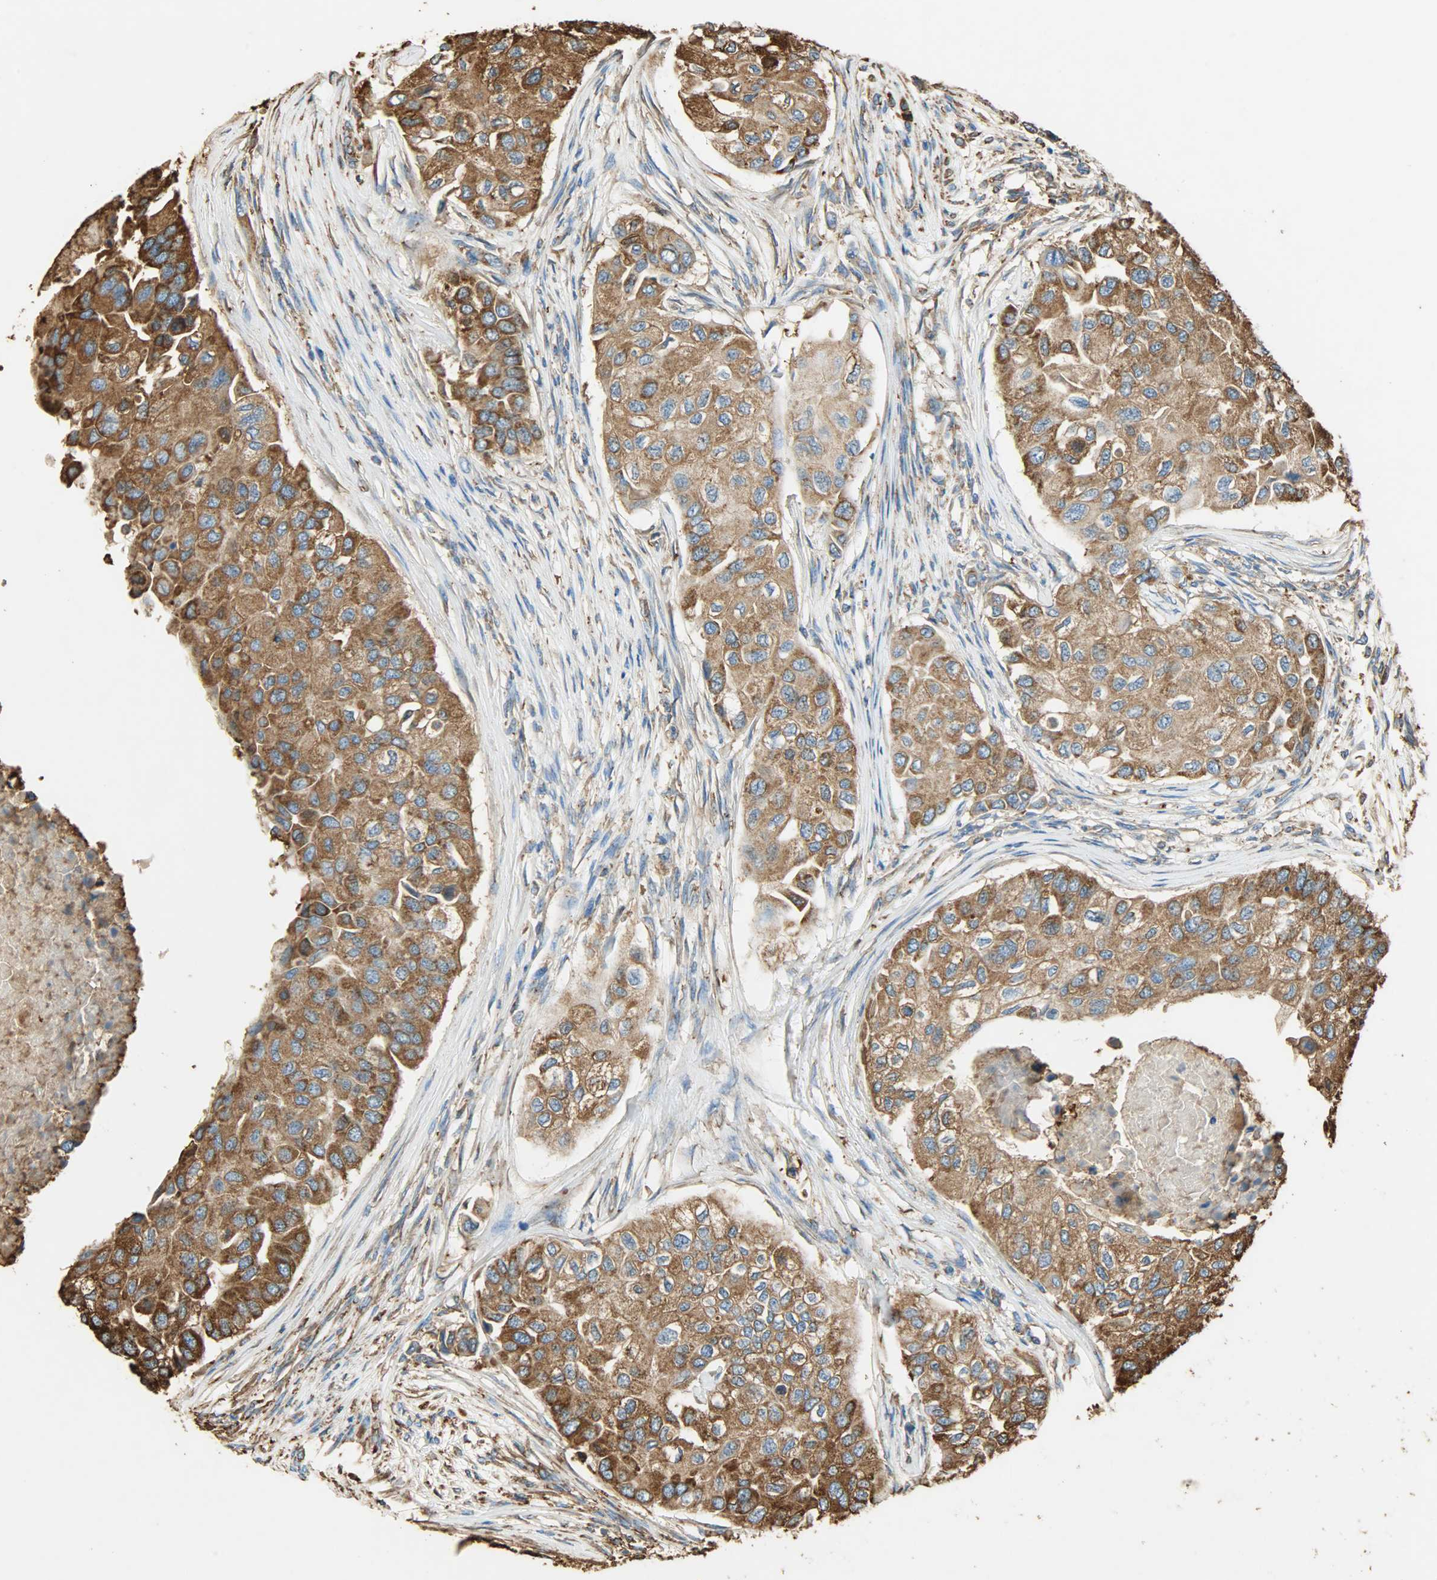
{"staining": {"intensity": "strong", "quantity": ">75%", "location": "cytoplasmic/membranous"}, "tissue": "breast cancer", "cell_type": "Tumor cells", "image_type": "cancer", "snomed": [{"axis": "morphology", "description": "Normal tissue, NOS"}, {"axis": "morphology", "description": "Duct carcinoma"}, {"axis": "topography", "description": "Breast"}], "caption": "Breast infiltrating ductal carcinoma stained with a brown dye demonstrates strong cytoplasmic/membranous positive staining in approximately >75% of tumor cells.", "gene": "HSP90B1", "patient": {"sex": "female", "age": 49}}